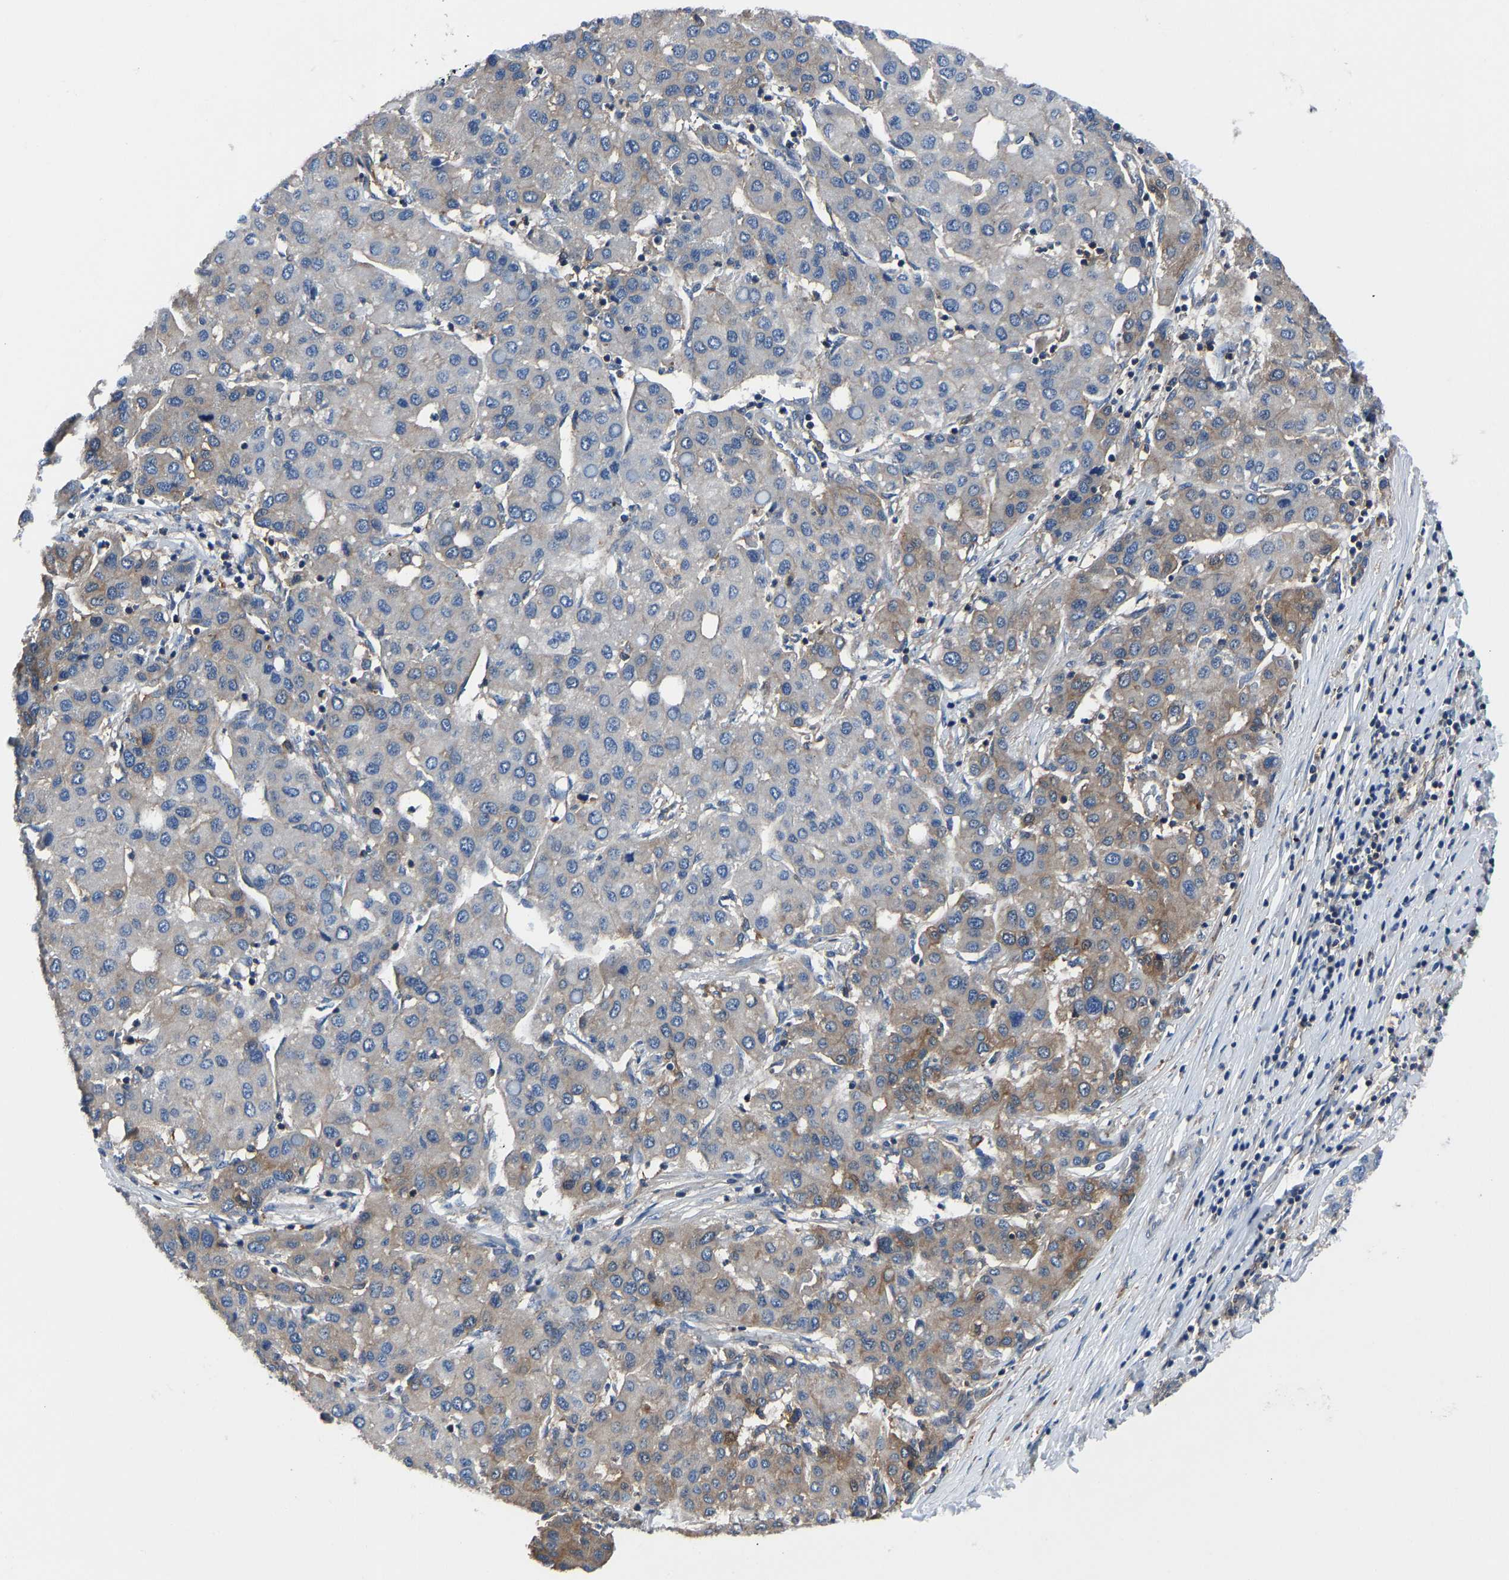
{"staining": {"intensity": "moderate", "quantity": "<25%", "location": "cytoplasmic/membranous"}, "tissue": "liver cancer", "cell_type": "Tumor cells", "image_type": "cancer", "snomed": [{"axis": "morphology", "description": "Carcinoma, Hepatocellular, NOS"}, {"axis": "topography", "description": "Liver"}], "caption": "Tumor cells demonstrate moderate cytoplasmic/membranous expression in approximately <25% of cells in hepatocellular carcinoma (liver). The staining is performed using DAB (3,3'-diaminobenzidine) brown chromogen to label protein expression. The nuclei are counter-stained blue using hematoxylin.", "gene": "PRKAR1A", "patient": {"sex": "male", "age": 65}}